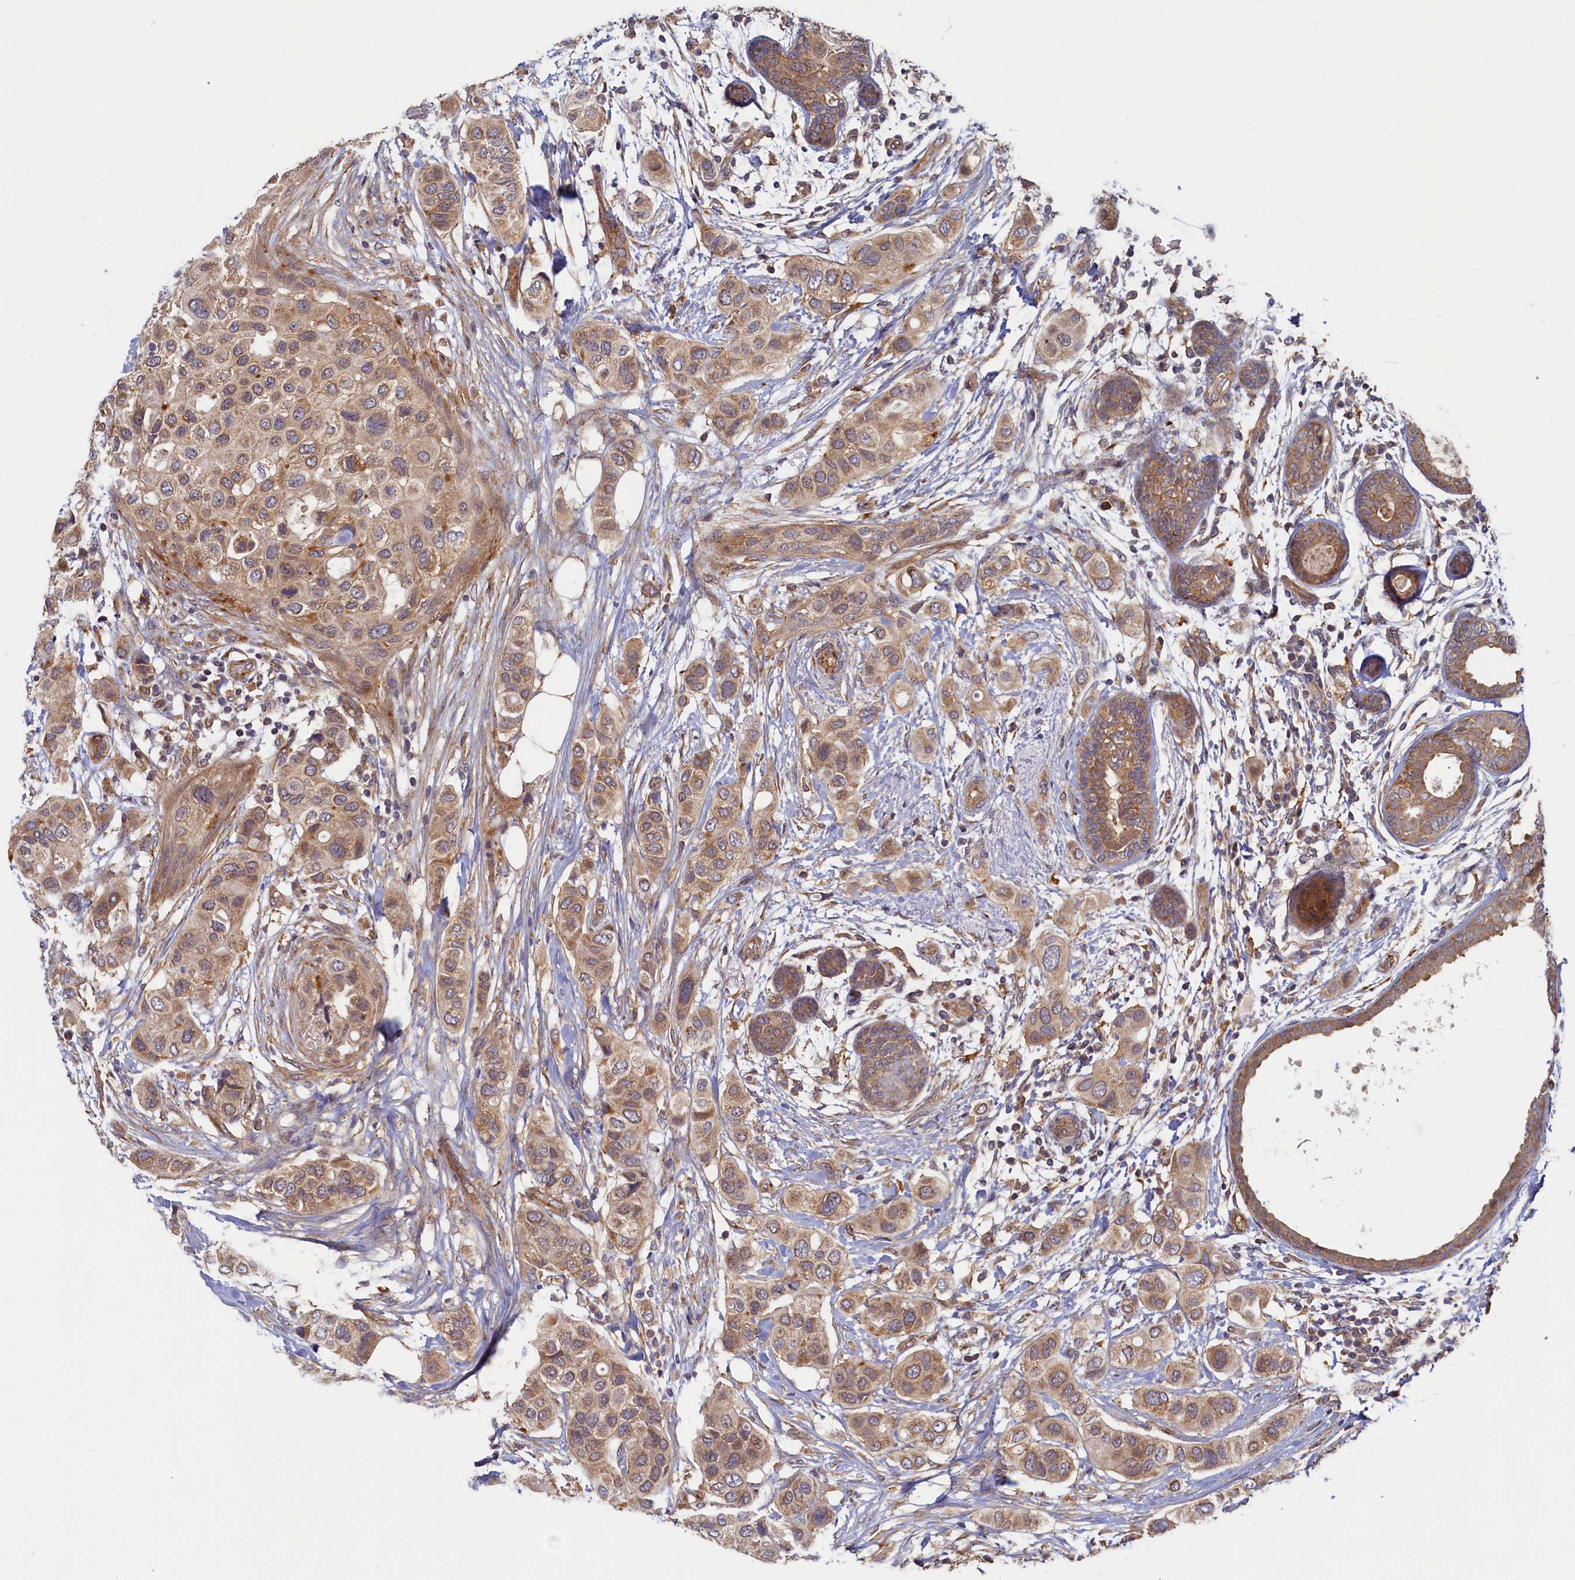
{"staining": {"intensity": "moderate", "quantity": ">75%", "location": "cytoplasmic/membranous"}, "tissue": "breast cancer", "cell_type": "Tumor cells", "image_type": "cancer", "snomed": [{"axis": "morphology", "description": "Lobular carcinoma"}, {"axis": "topography", "description": "Breast"}], "caption": "An immunohistochemistry image of tumor tissue is shown. Protein staining in brown labels moderate cytoplasmic/membranous positivity in breast lobular carcinoma within tumor cells. (IHC, brightfield microscopy, high magnification).", "gene": "STX12", "patient": {"sex": "female", "age": 51}}